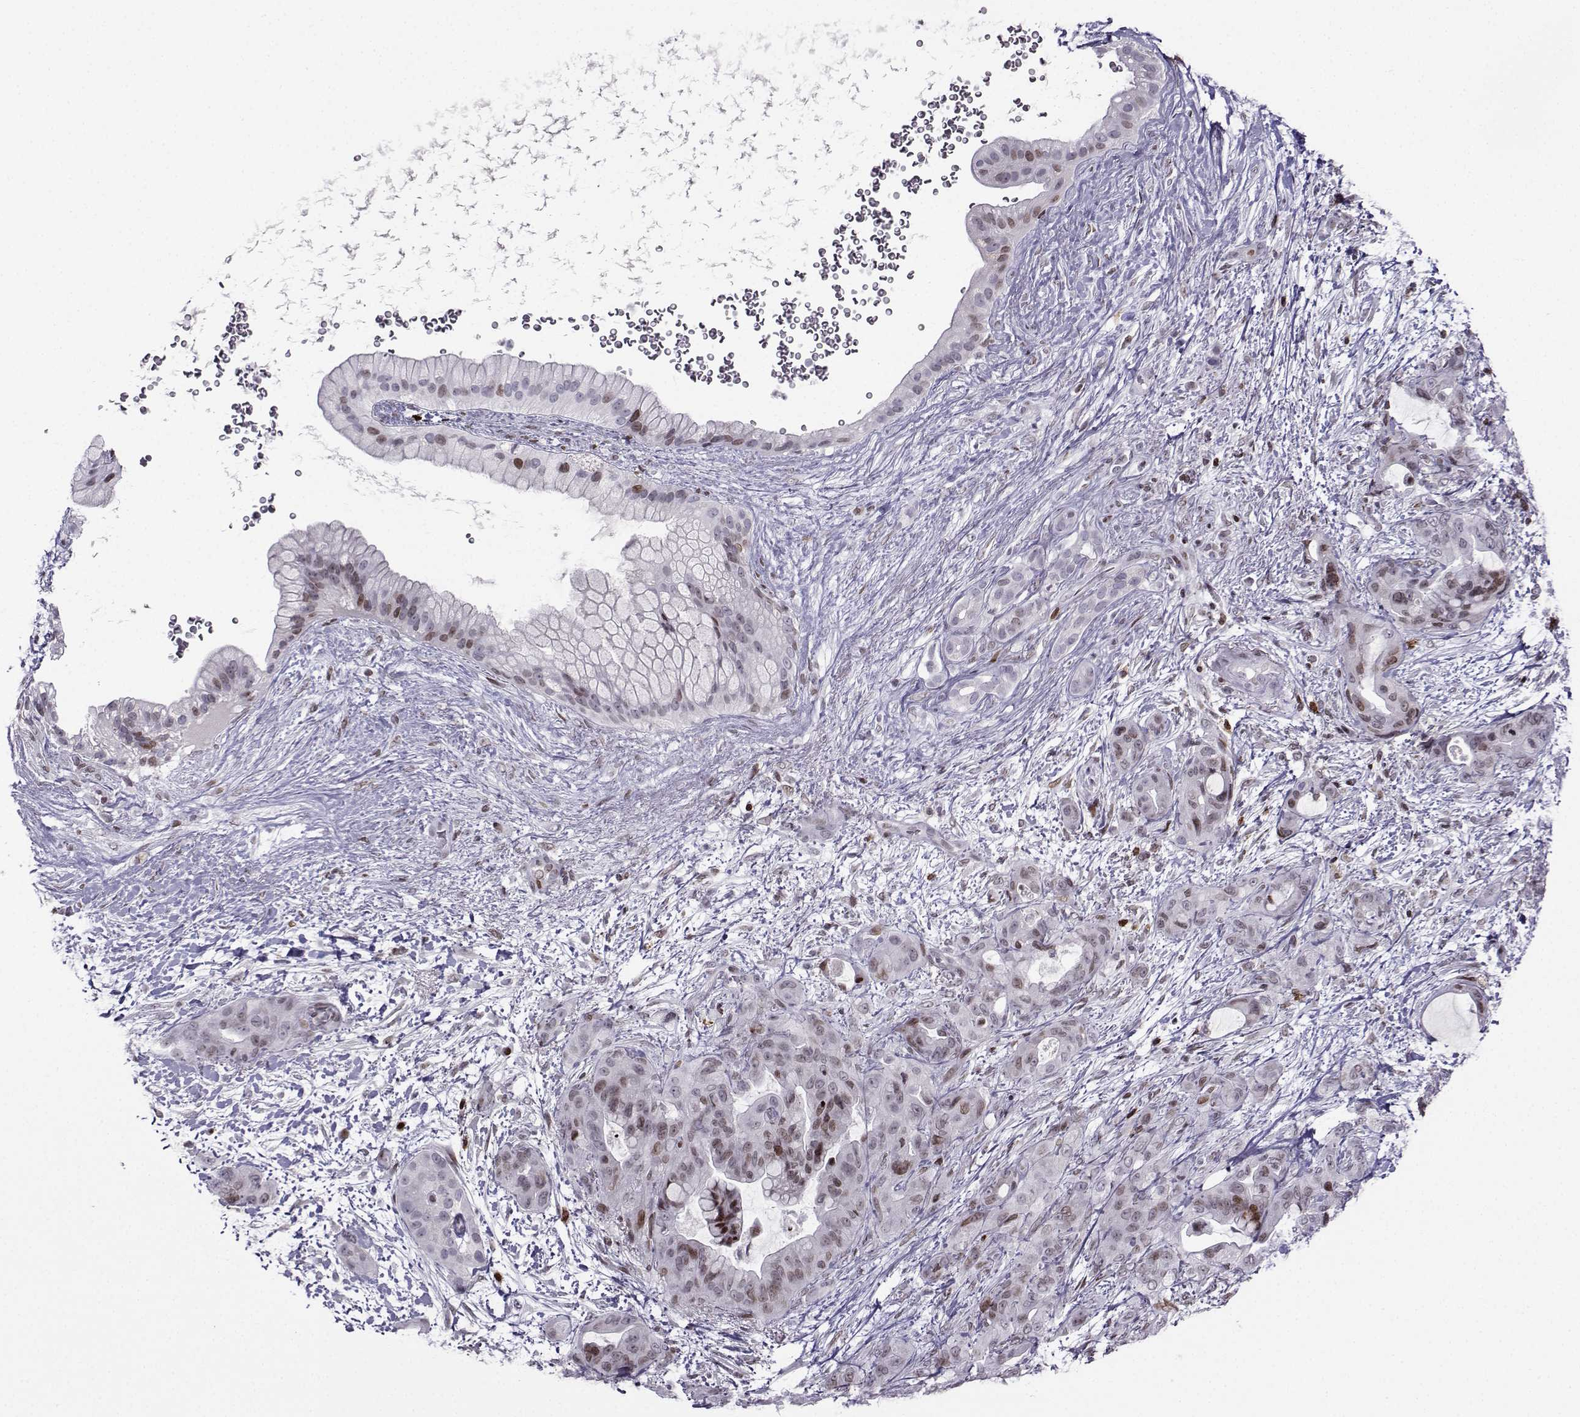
{"staining": {"intensity": "weak", "quantity": "<25%", "location": "nuclear"}, "tissue": "pancreatic cancer", "cell_type": "Tumor cells", "image_type": "cancer", "snomed": [{"axis": "morphology", "description": "Adenocarcinoma, NOS"}, {"axis": "topography", "description": "Pancreas"}], "caption": "Protein analysis of pancreatic cancer (adenocarcinoma) exhibits no significant expression in tumor cells.", "gene": "ZNF19", "patient": {"sex": "male", "age": 71}}